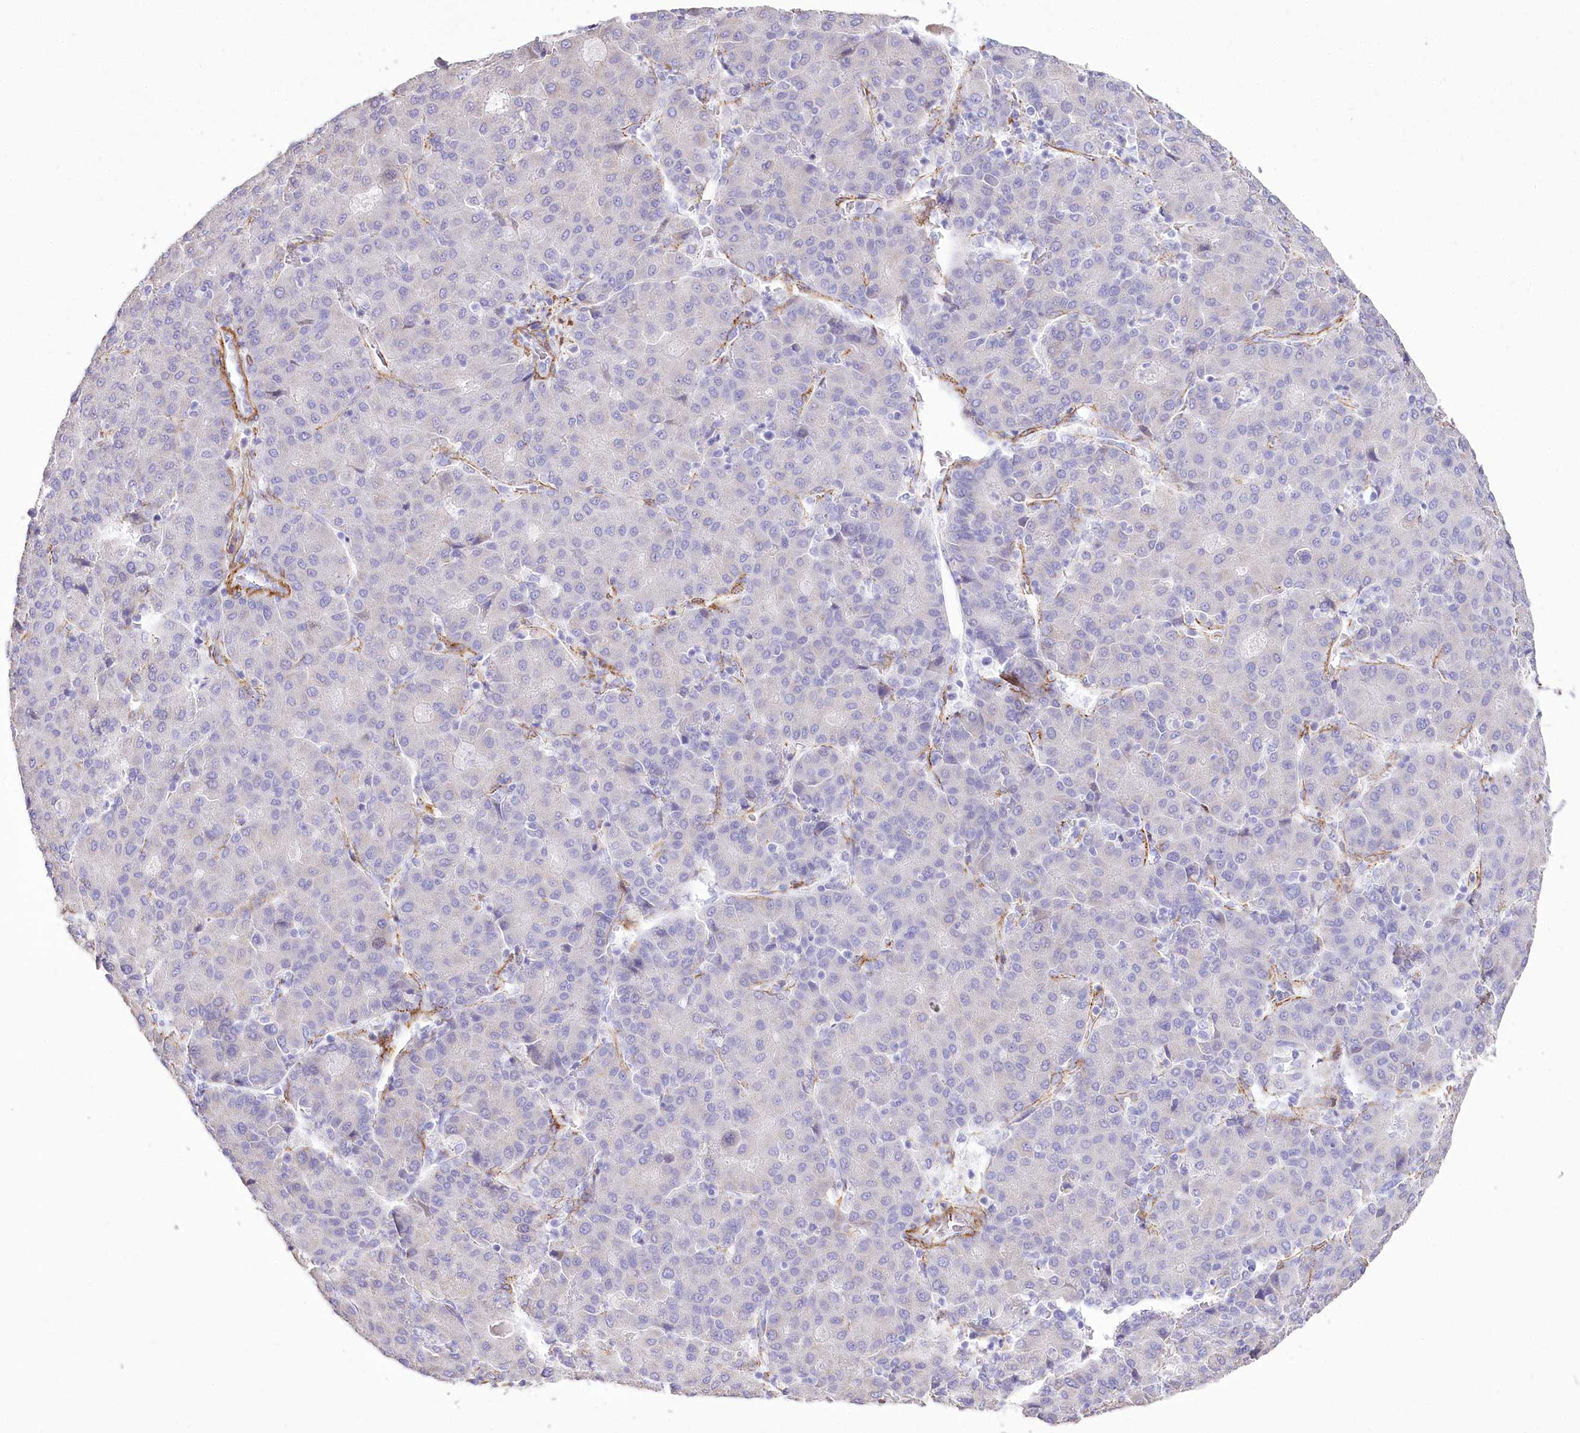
{"staining": {"intensity": "negative", "quantity": "none", "location": "none"}, "tissue": "liver cancer", "cell_type": "Tumor cells", "image_type": "cancer", "snomed": [{"axis": "morphology", "description": "Carcinoma, Hepatocellular, NOS"}, {"axis": "topography", "description": "Liver"}], "caption": "Protein analysis of liver cancer (hepatocellular carcinoma) displays no significant expression in tumor cells.", "gene": "SYNPO2", "patient": {"sex": "male", "age": 65}}